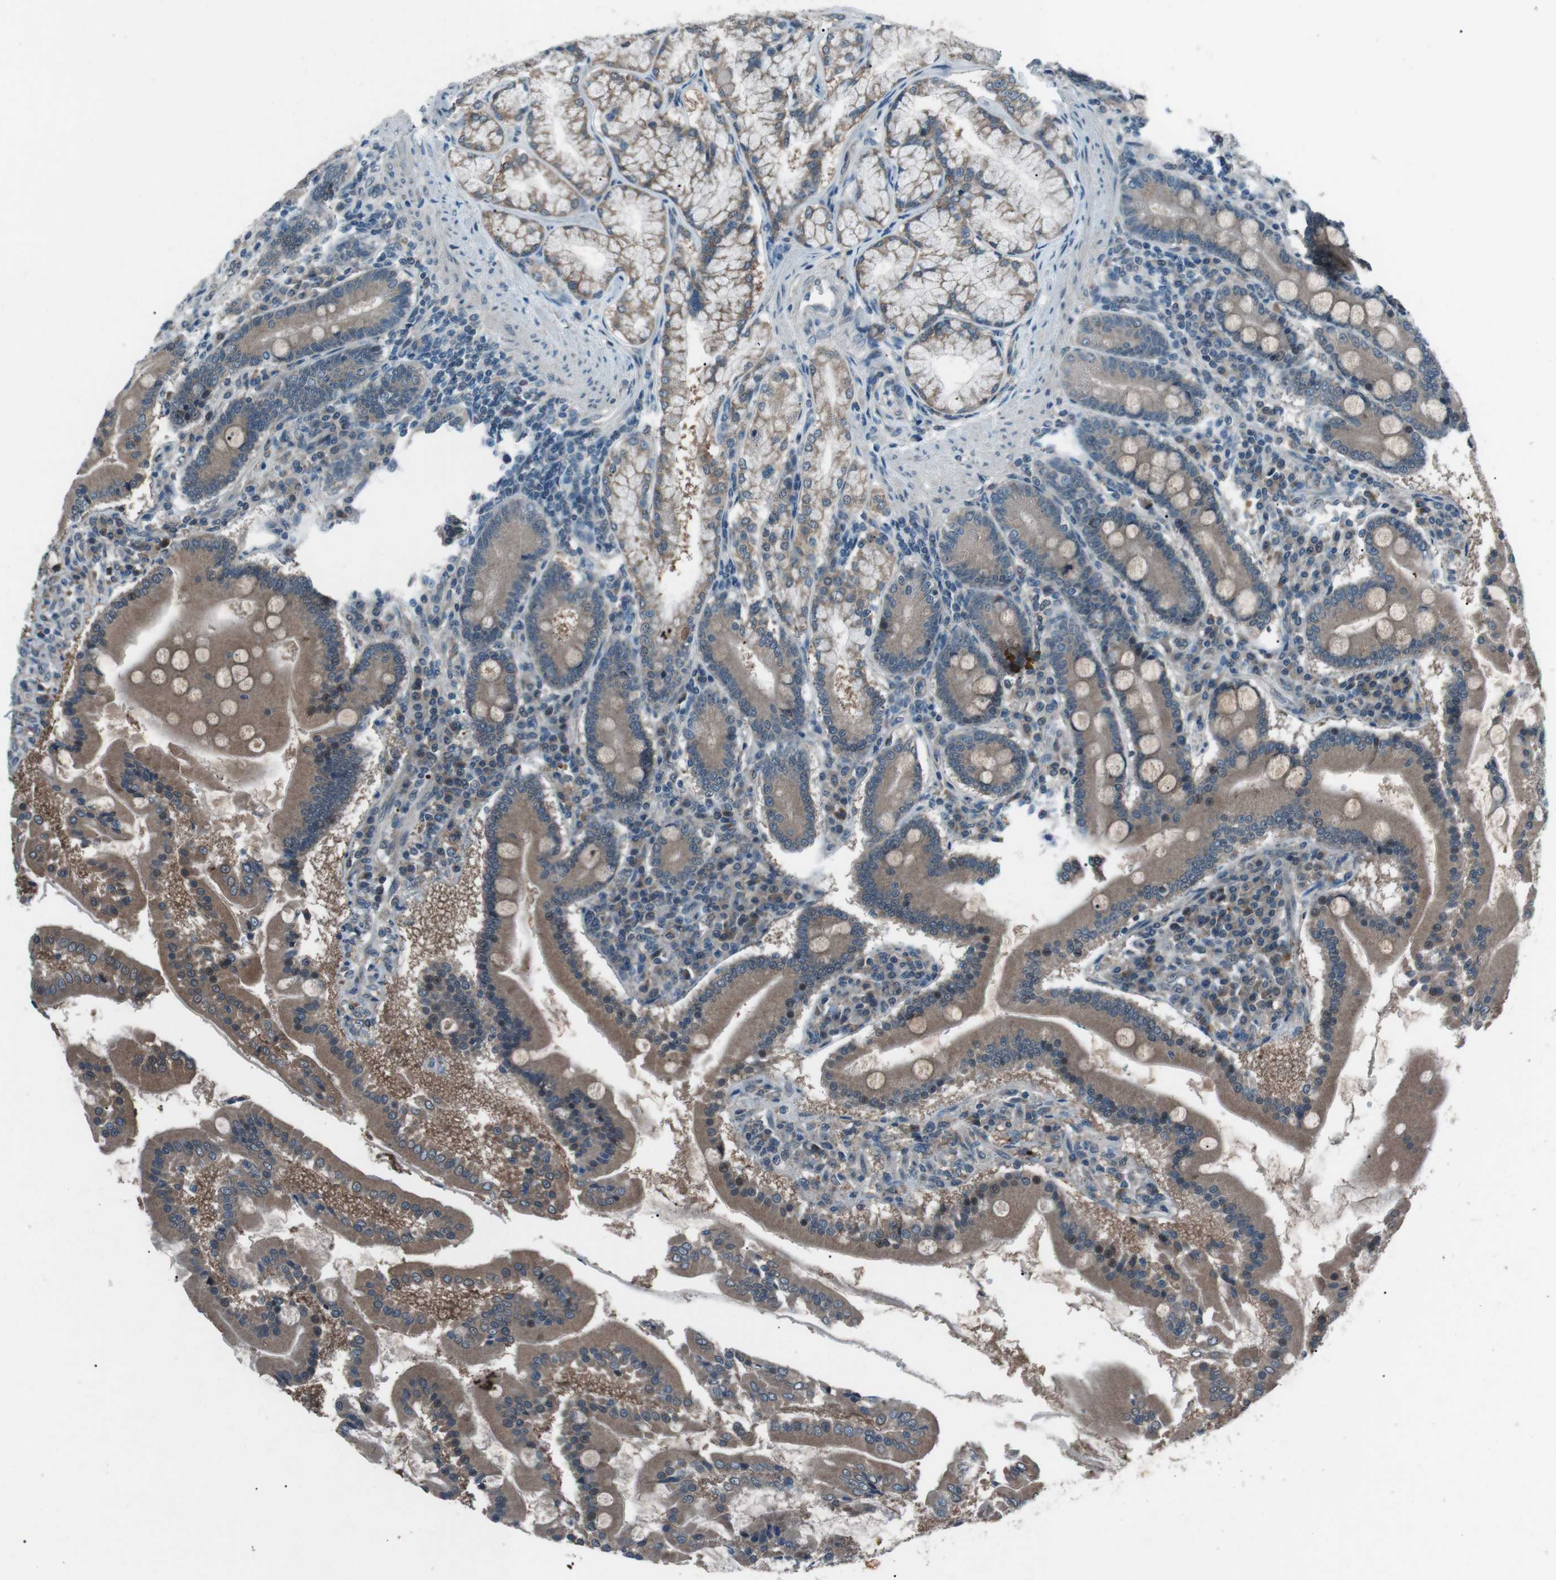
{"staining": {"intensity": "moderate", "quantity": ">75%", "location": "cytoplasmic/membranous"}, "tissue": "duodenum", "cell_type": "Glandular cells", "image_type": "normal", "snomed": [{"axis": "morphology", "description": "Normal tissue, NOS"}, {"axis": "topography", "description": "Duodenum"}], "caption": "Immunohistochemical staining of benign human duodenum shows >75% levels of moderate cytoplasmic/membranous protein positivity in approximately >75% of glandular cells.", "gene": "LRIG2", "patient": {"sex": "male", "age": 50}}